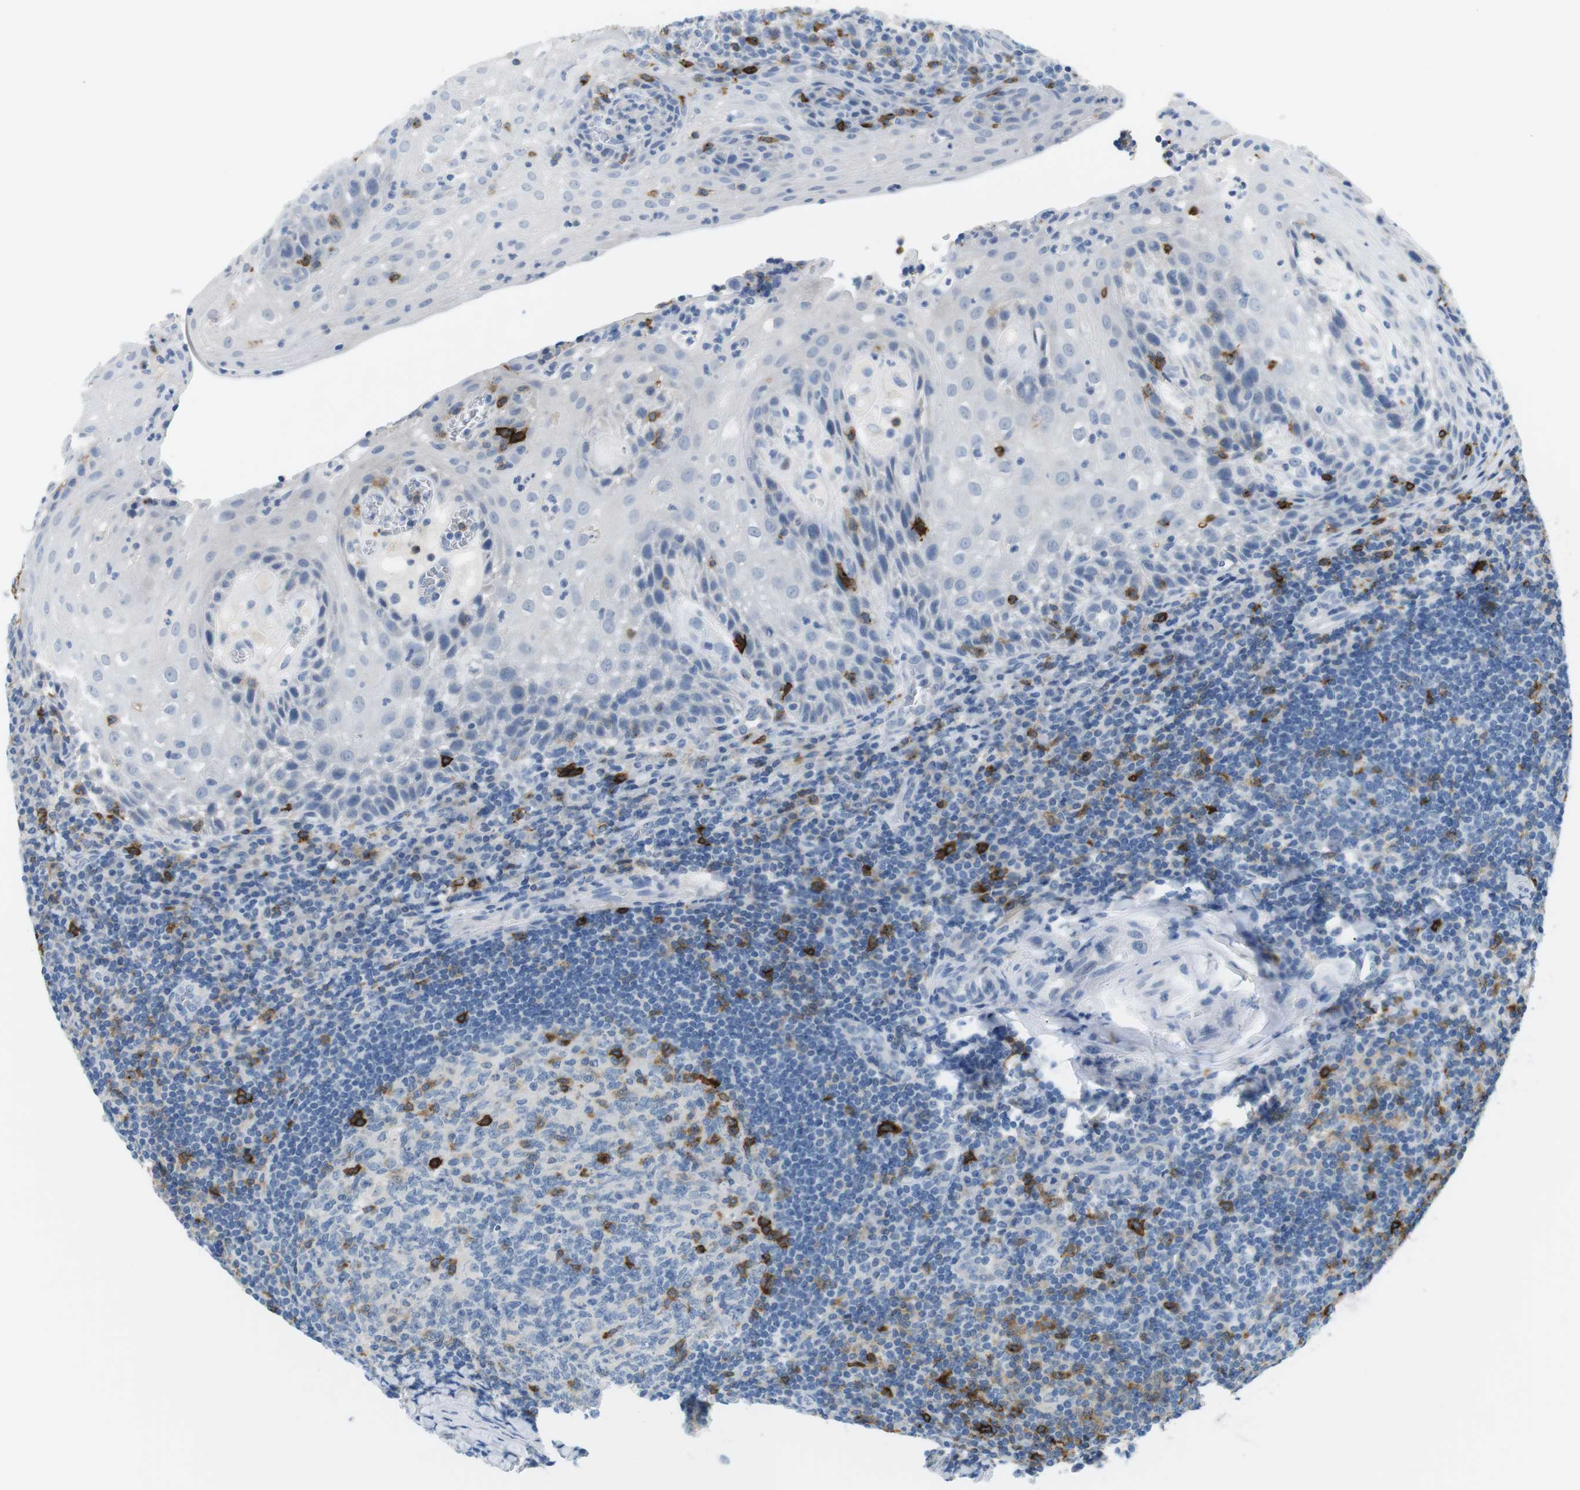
{"staining": {"intensity": "strong", "quantity": "<25%", "location": "cytoplasmic/membranous"}, "tissue": "tonsil", "cell_type": "Germinal center cells", "image_type": "normal", "snomed": [{"axis": "morphology", "description": "Normal tissue, NOS"}, {"axis": "topography", "description": "Tonsil"}], "caption": "DAB (3,3'-diaminobenzidine) immunohistochemical staining of benign tonsil exhibits strong cytoplasmic/membranous protein positivity in about <25% of germinal center cells.", "gene": "TNFRSF4", "patient": {"sex": "male", "age": 37}}